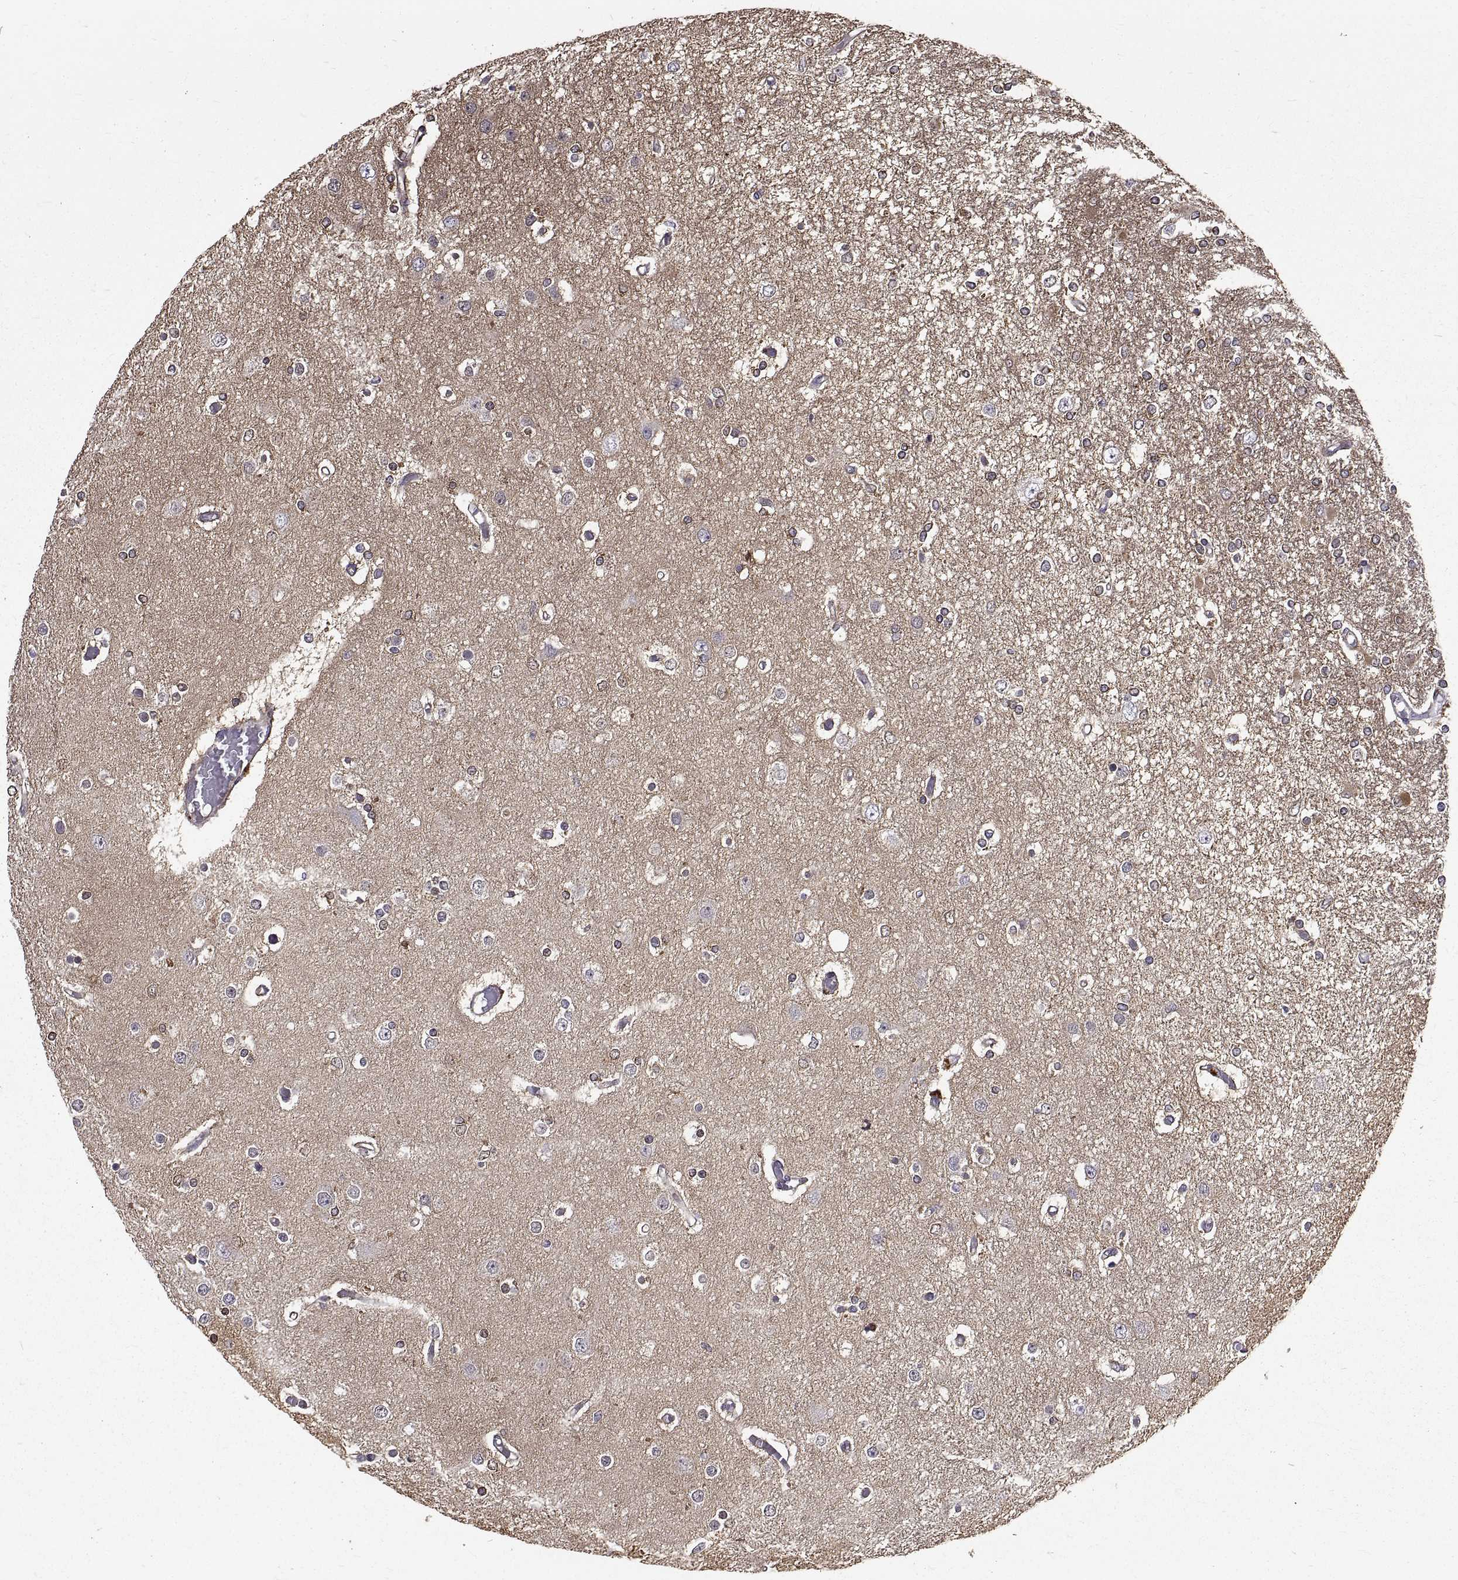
{"staining": {"intensity": "moderate", "quantity": "25%-75%", "location": "cytoplasmic/membranous"}, "tissue": "glioma", "cell_type": "Tumor cells", "image_type": "cancer", "snomed": [{"axis": "morphology", "description": "Glioma, malignant, High grade"}, {"axis": "topography", "description": "Cerebral cortex"}], "caption": "Immunohistochemistry (IHC) image of human malignant glioma (high-grade) stained for a protein (brown), which displays medium levels of moderate cytoplasmic/membranous expression in about 25%-75% of tumor cells.", "gene": "PEA15", "patient": {"sex": "male", "age": 79}}